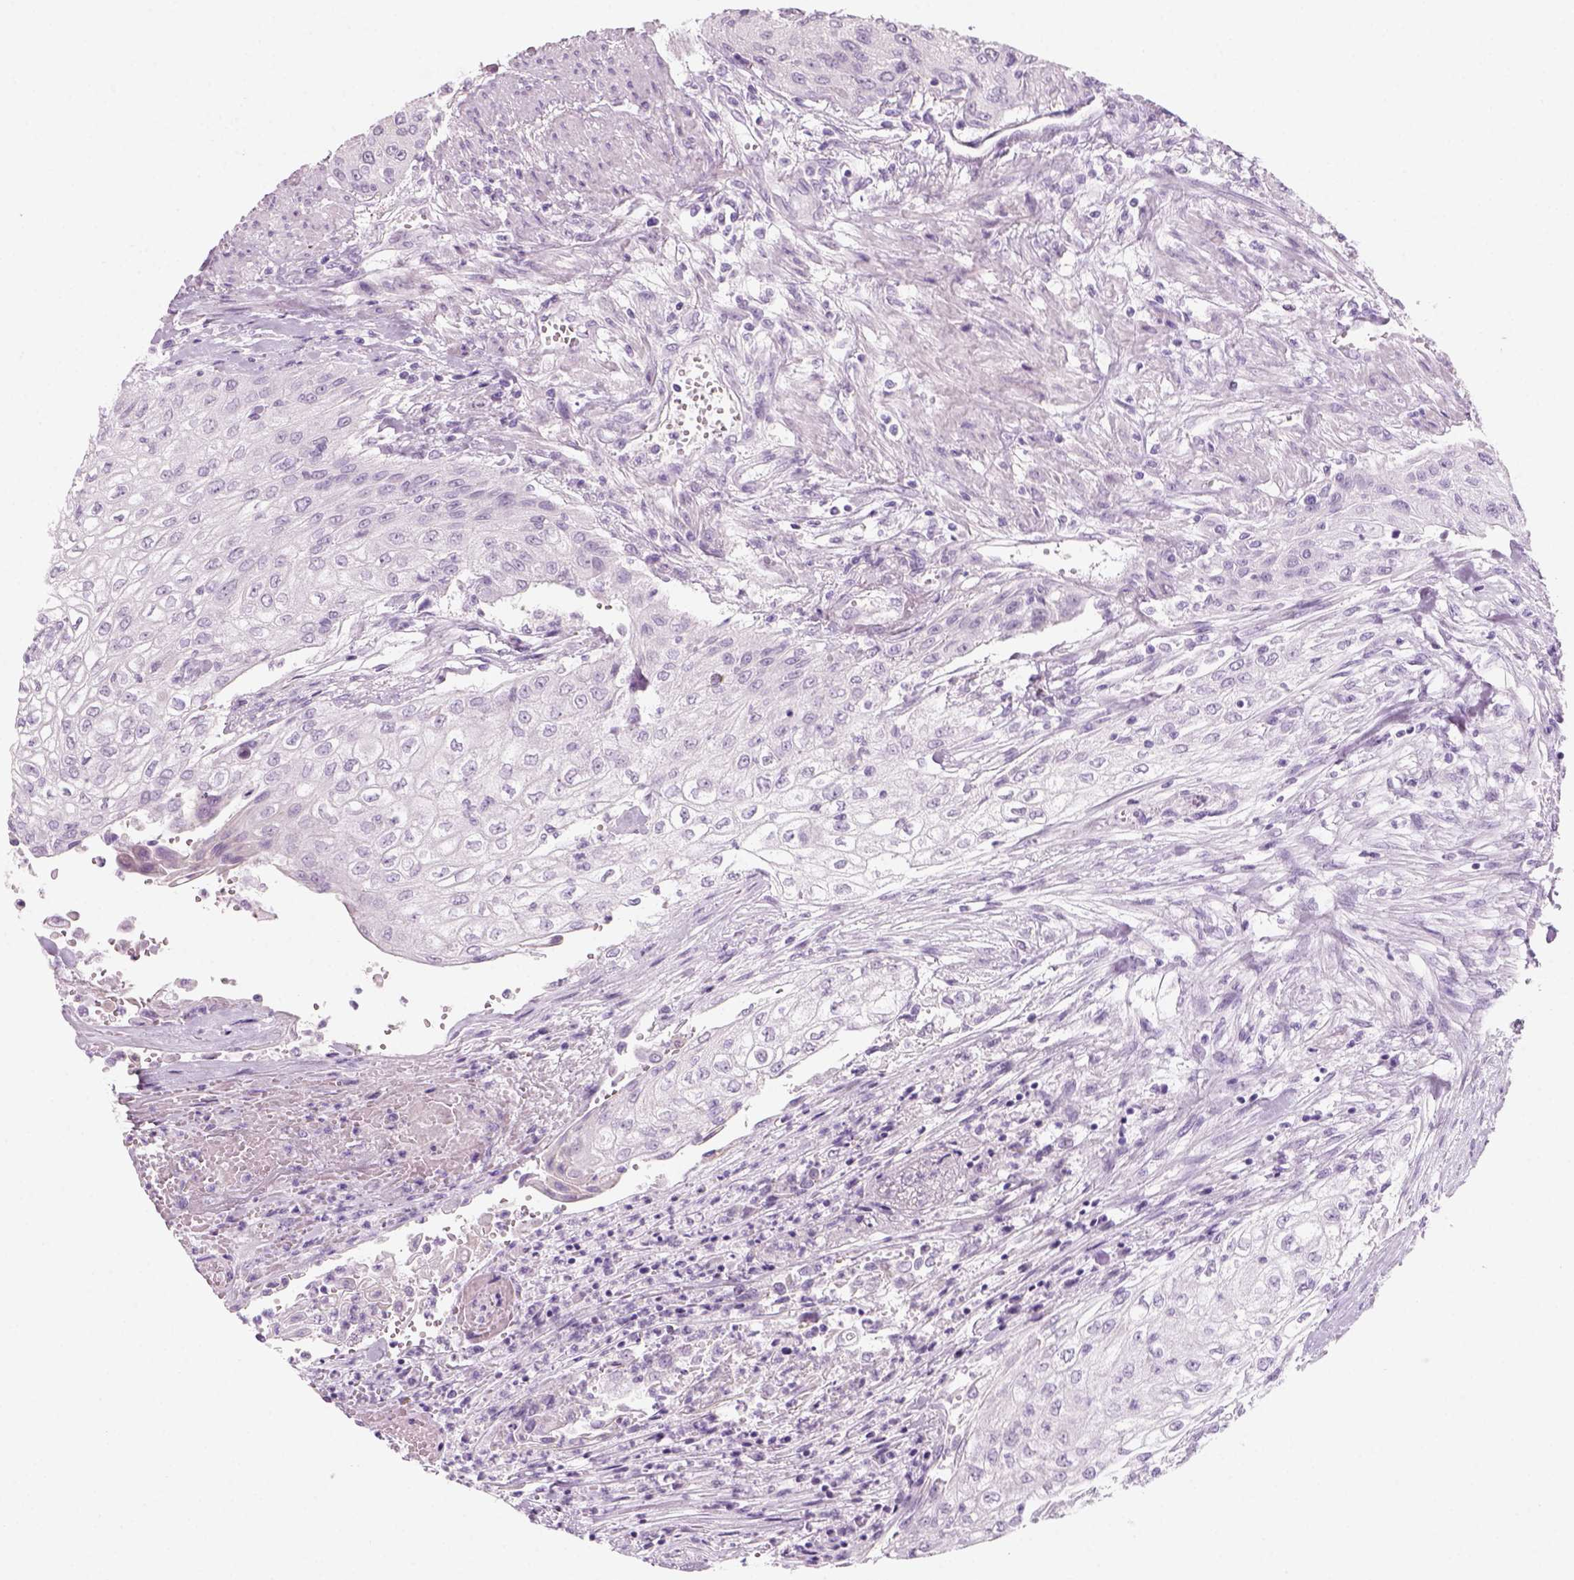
{"staining": {"intensity": "negative", "quantity": "none", "location": "none"}, "tissue": "urothelial cancer", "cell_type": "Tumor cells", "image_type": "cancer", "snomed": [{"axis": "morphology", "description": "Urothelial carcinoma, High grade"}, {"axis": "topography", "description": "Urinary bladder"}], "caption": "Urothelial carcinoma (high-grade) stained for a protein using immunohistochemistry (IHC) displays no expression tumor cells.", "gene": "KRTAP11-1", "patient": {"sex": "male", "age": 62}}